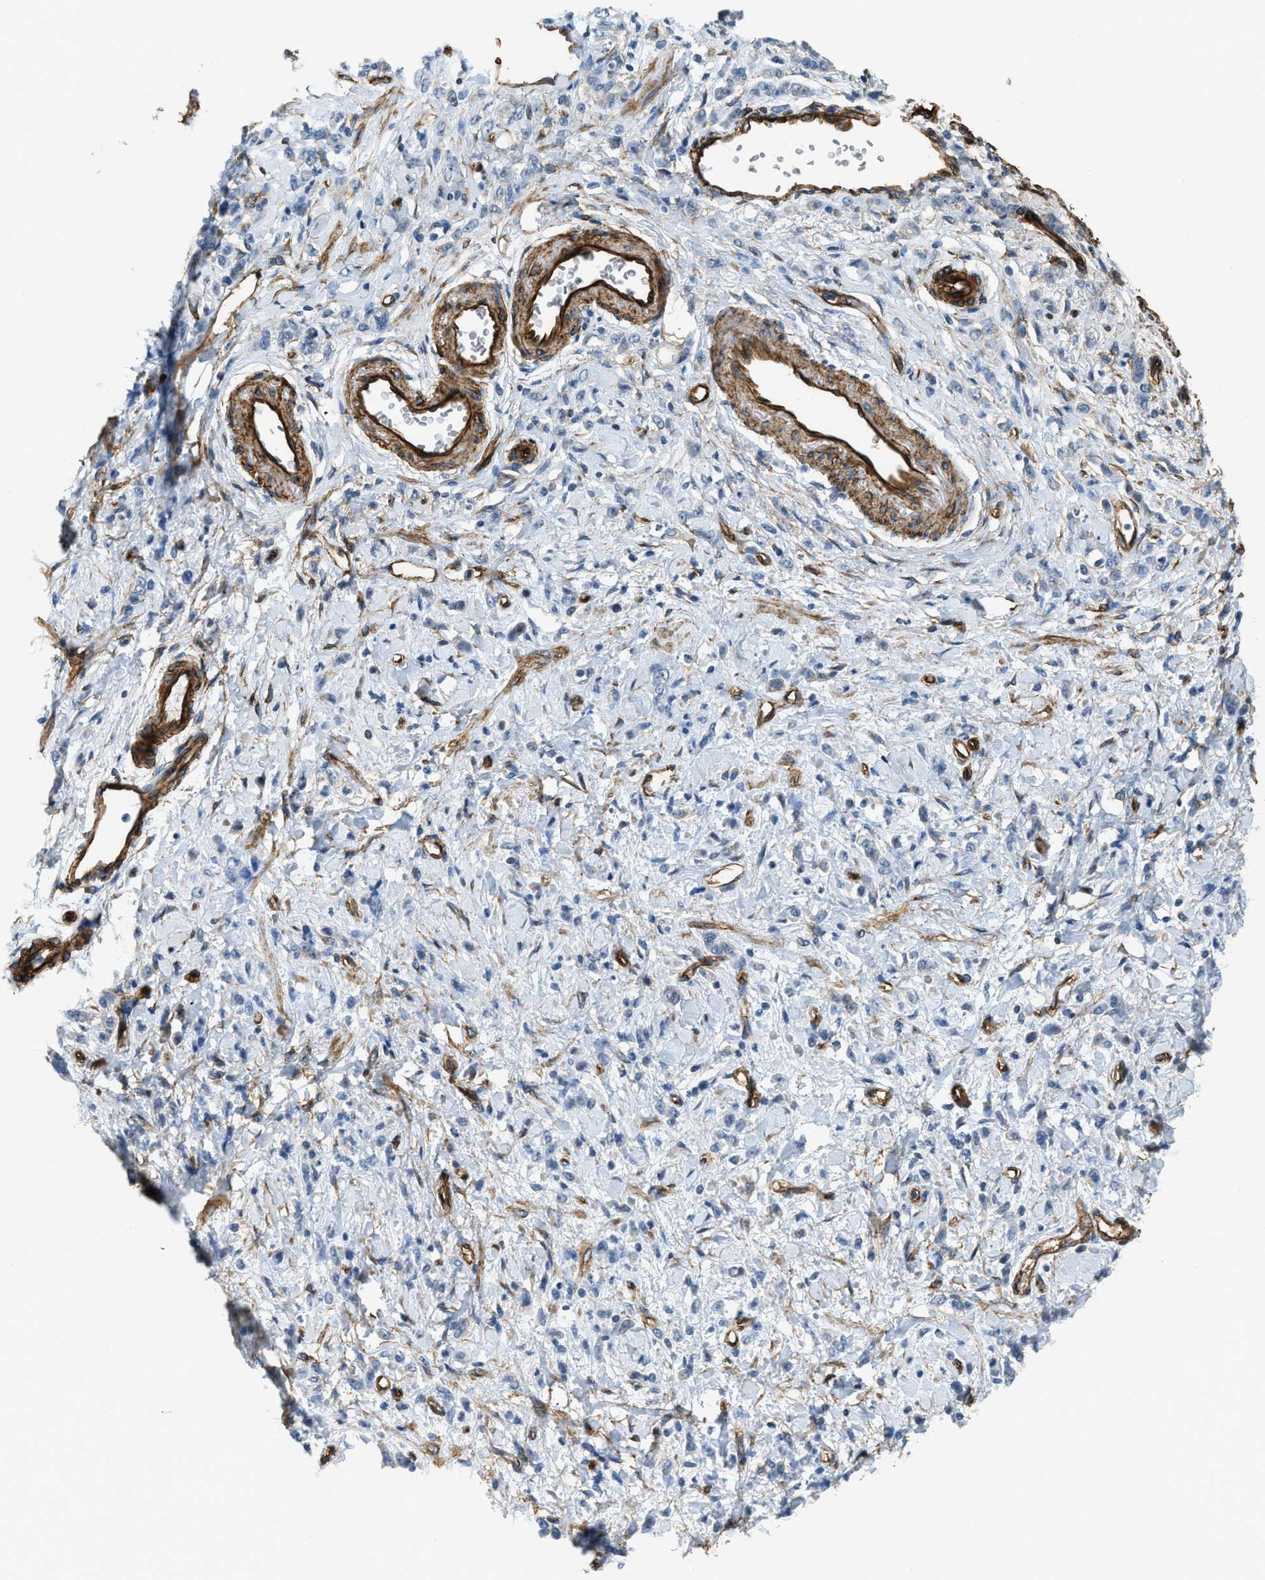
{"staining": {"intensity": "negative", "quantity": "none", "location": "none"}, "tissue": "stomach cancer", "cell_type": "Tumor cells", "image_type": "cancer", "snomed": [{"axis": "morphology", "description": "Normal tissue, NOS"}, {"axis": "morphology", "description": "Adenocarcinoma, NOS"}, {"axis": "topography", "description": "Stomach"}], "caption": "Immunohistochemical staining of stomach adenocarcinoma shows no significant expression in tumor cells.", "gene": "TMEM43", "patient": {"sex": "male", "age": 82}}